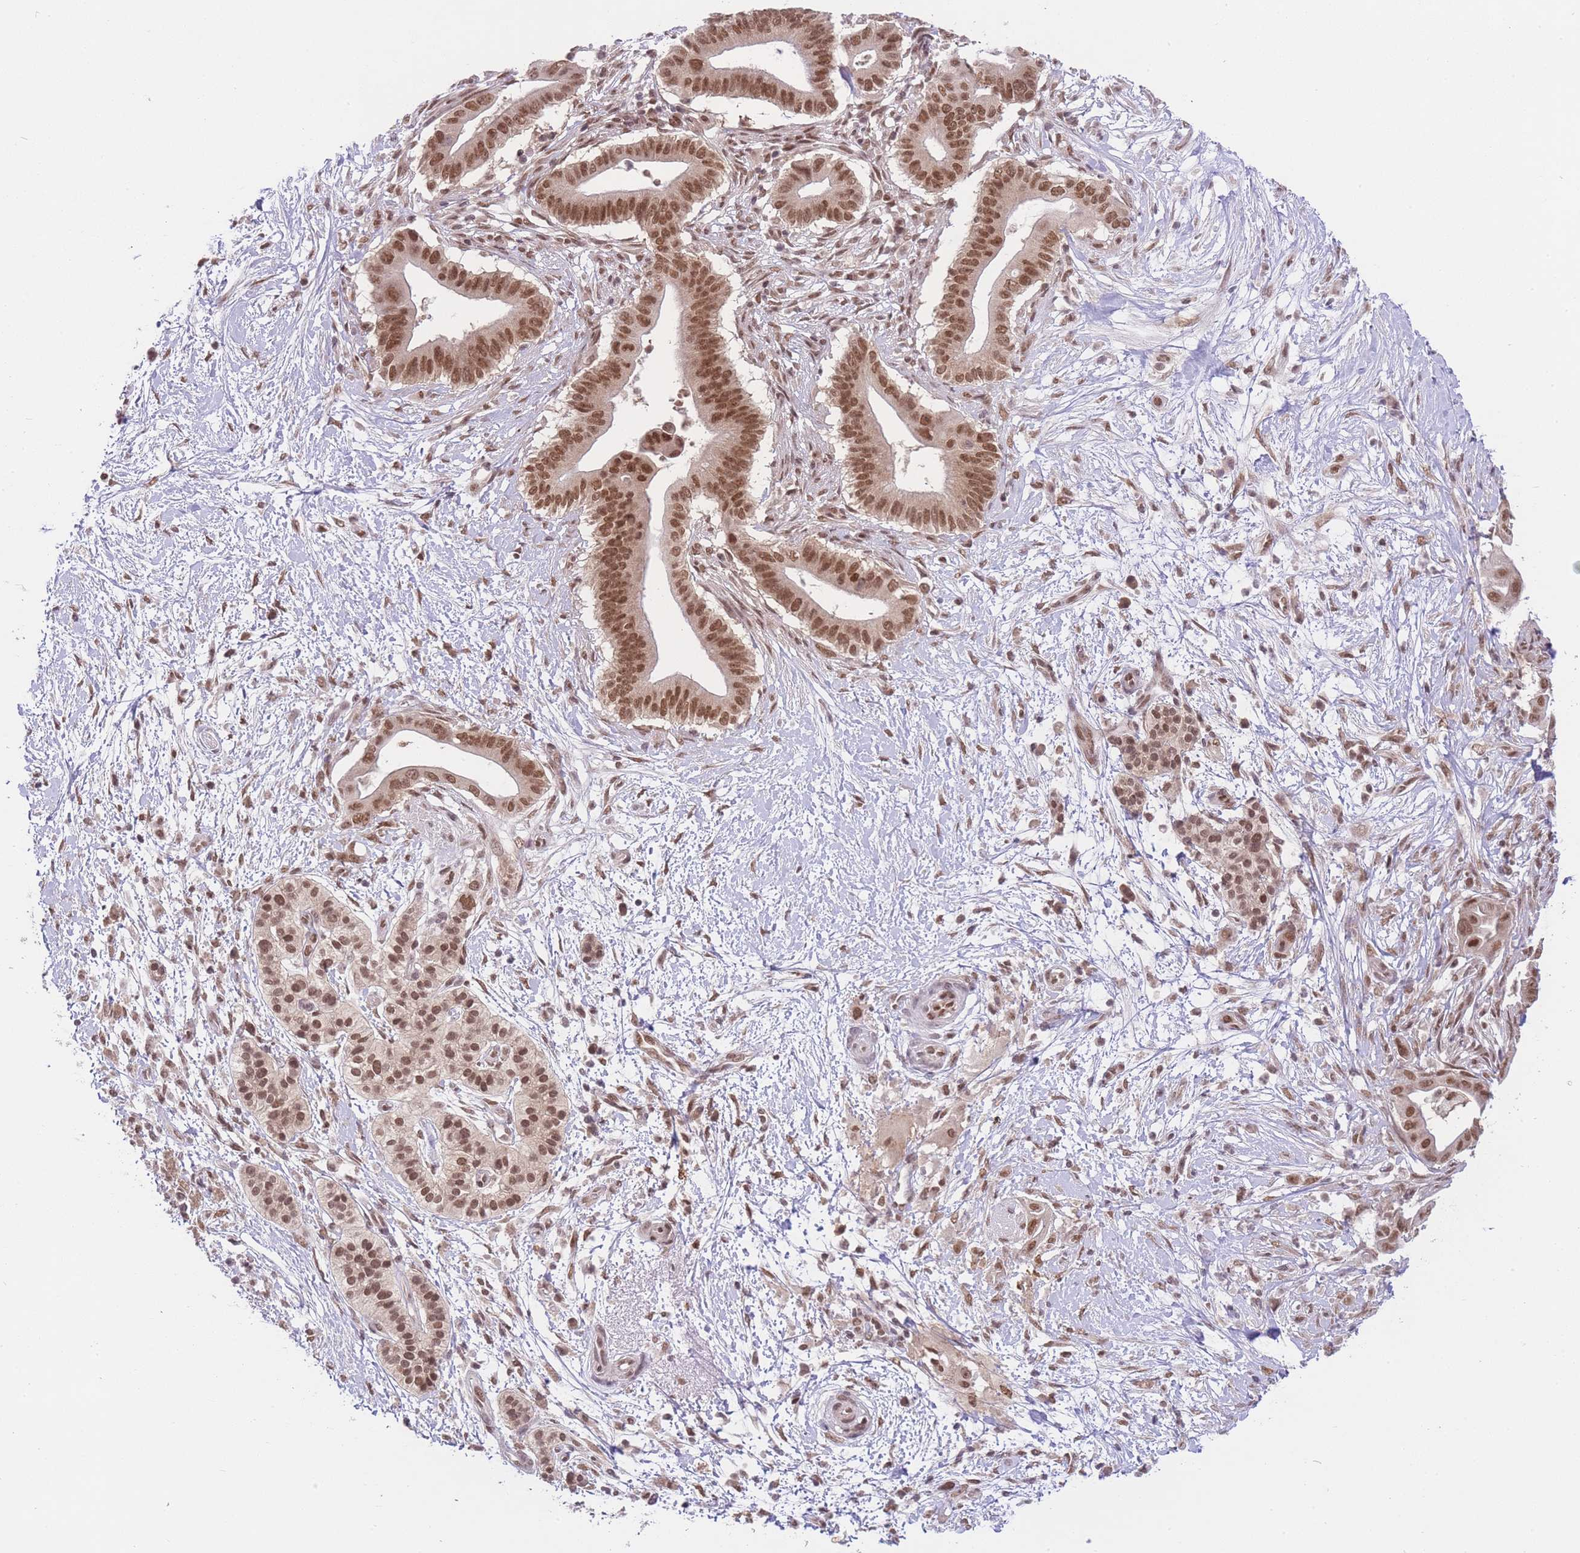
{"staining": {"intensity": "moderate", "quantity": ">75%", "location": "nuclear"}, "tissue": "pancreatic cancer", "cell_type": "Tumor cells", "image_type": "cancer", "snomed": [{"axis": "morphology", "description": "Adenocarcinoma, NOS"}, {"axis": "topography", "description": "Pancreas"}], "caption": "Pancreatic cancer tissue reveals moderate nuclear expression in approximately >75% of tumor cells, visualized by immunohistochemistry.", "gene": "TMED3", "patient": {"sex": "male", "age": 68}}